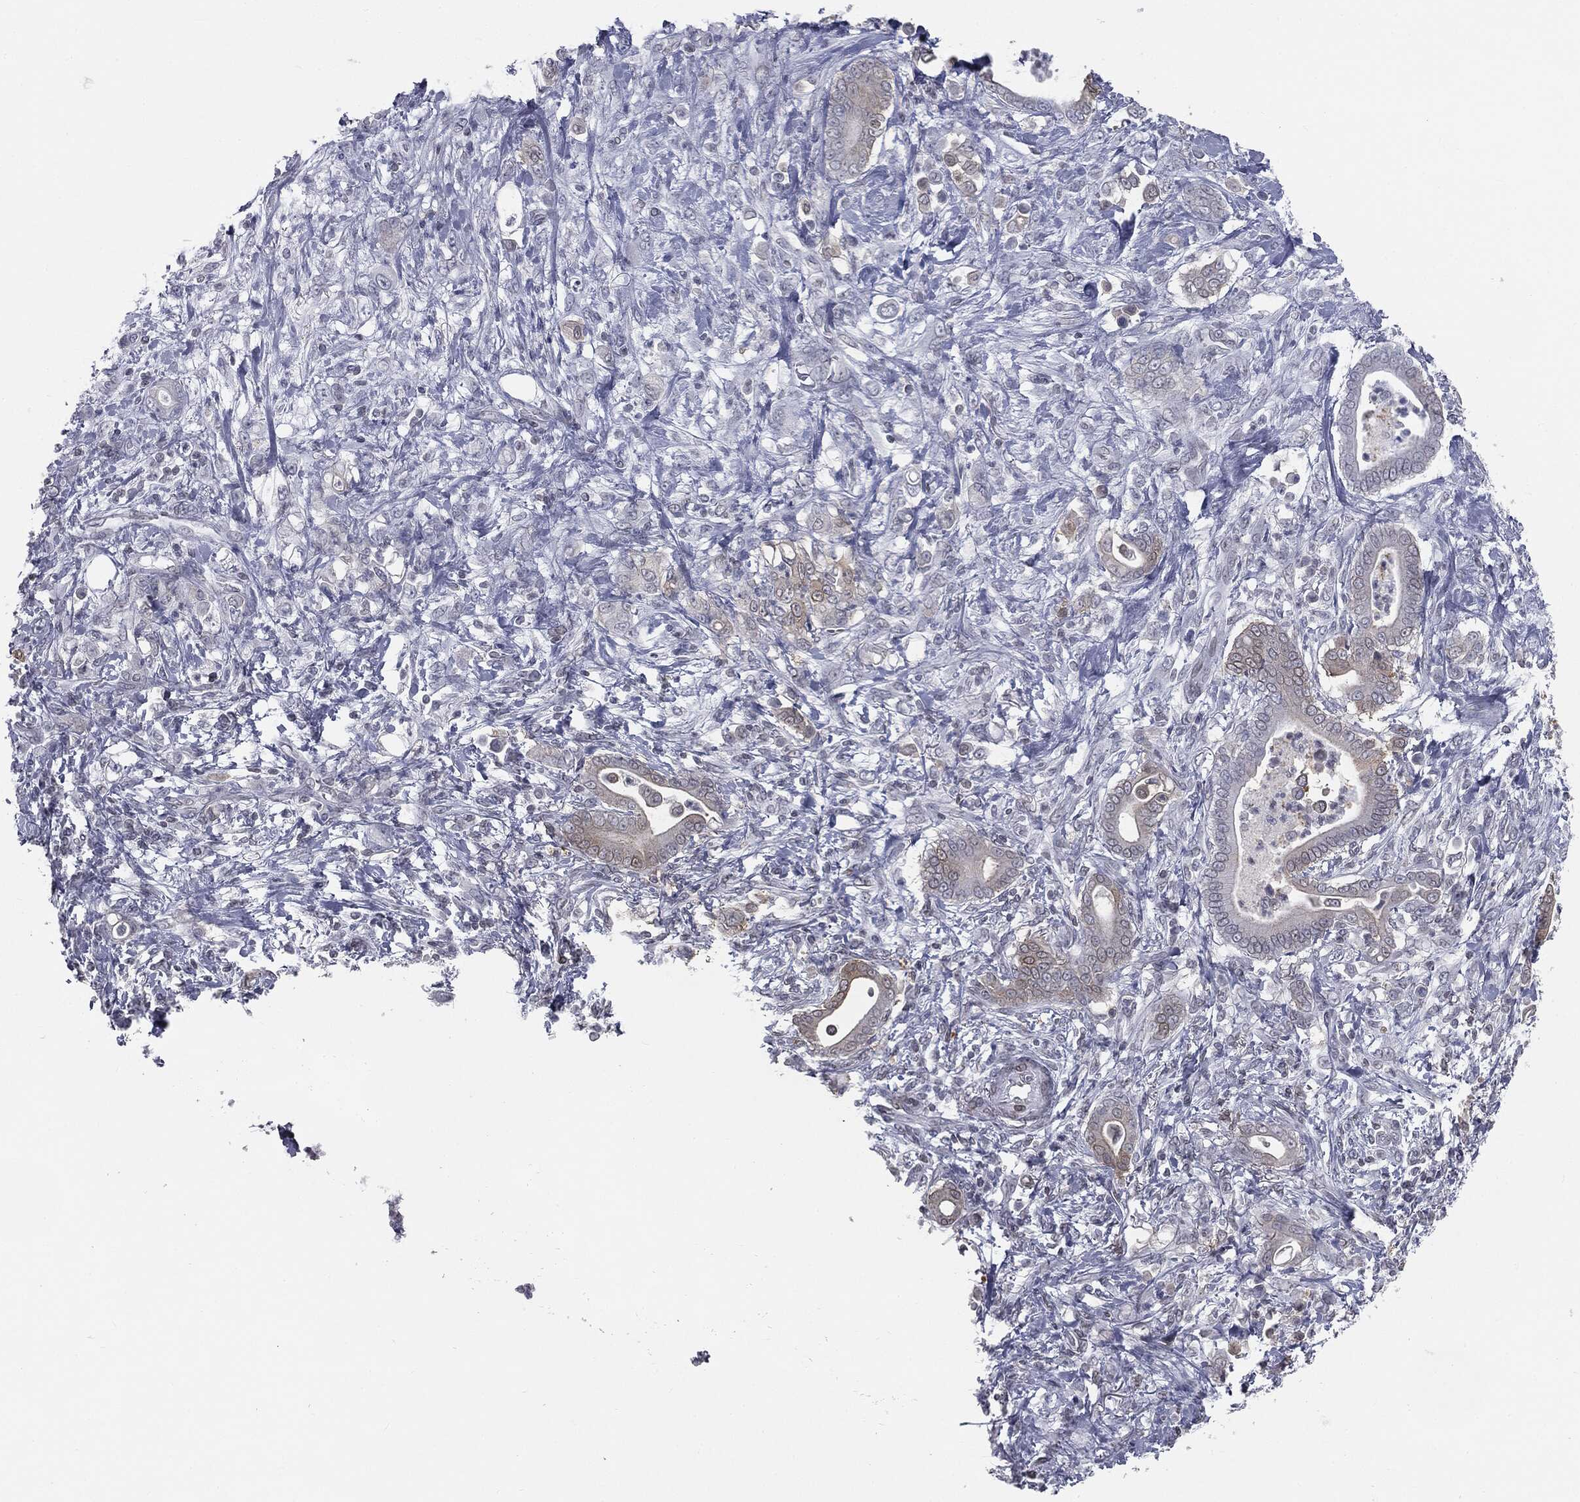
{"staining": {"intensity": "weak", "quantity": "<25%", "location": "cytoplasmic/membranous"}, "tissue": "stomach cancer", "cell_type": "Tumor cells", "image_type": "cancer", "snomed": [{"axis": "morphology", "description": "Adenocarcinoma, NOS"}, {"axis": "topography", "description": "Stomach"}], "caption": "An IHC photomicrograph of stomach adenocarcinoma is shown. There is no staining in tumor cells of stomach adenocarcinoma.", "gene": "ALDOB", "patient": {"sex": "female", "age": 79}}